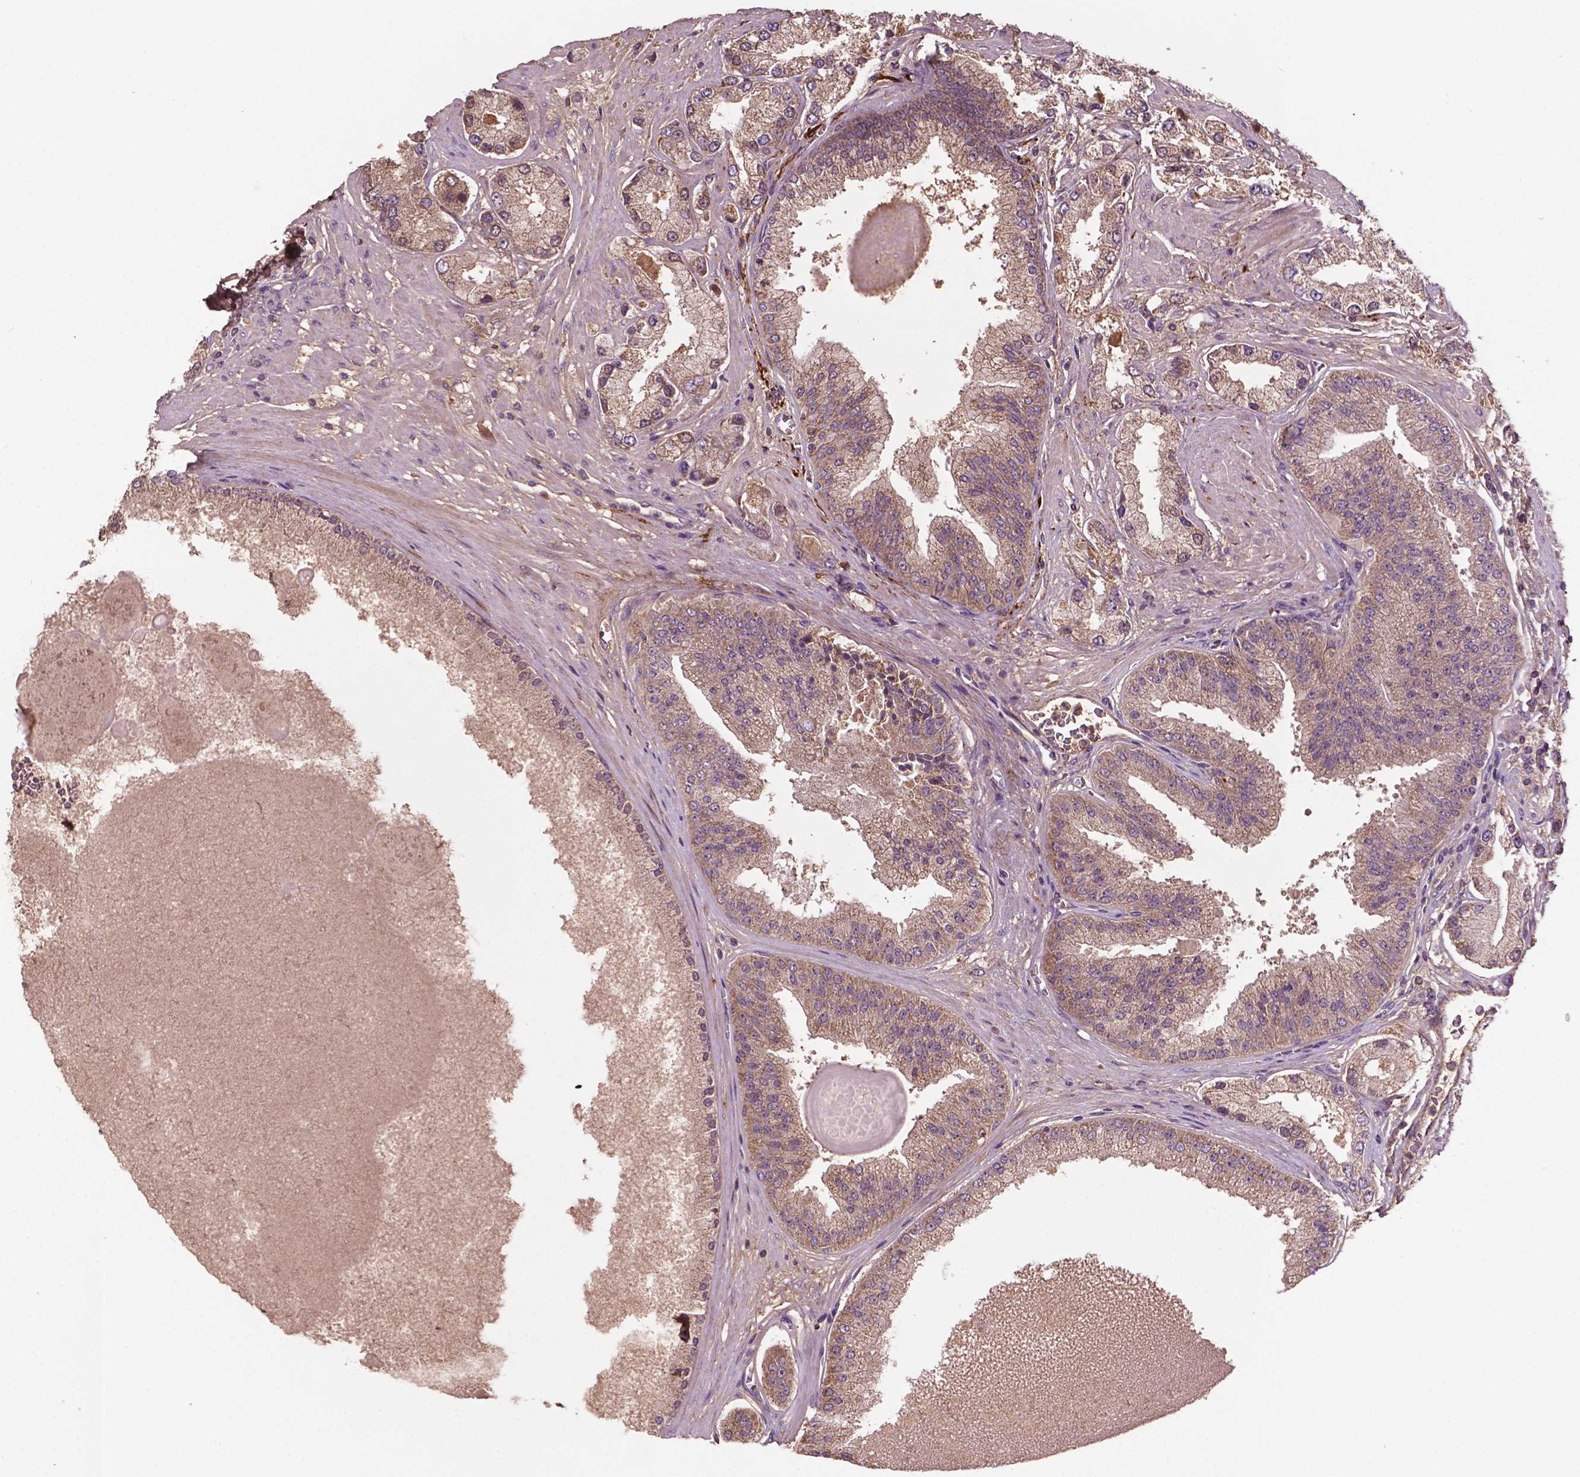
{"staining": {"intensity": "moderate", "quantity": ">75%", "location": "cytoplasmic/membranous"}, "tissue": "prostate cancer", "cell_type": "Tumor cells", "image_type": "cancer", "snomed": [{"axis": "morphology", "description": "Adenocarcinoma, High grade"}, {"axis": "topography", "description": "Prostate"}], "caption": "Human prostate adenocarcinoma (high-grade) stained with a brown dye displays moderate cytoplasmic/membranous positive expression in about >75% of tumor cells.", "gene": "GJA9", "patient": {"sex": "male", "age": 67}}